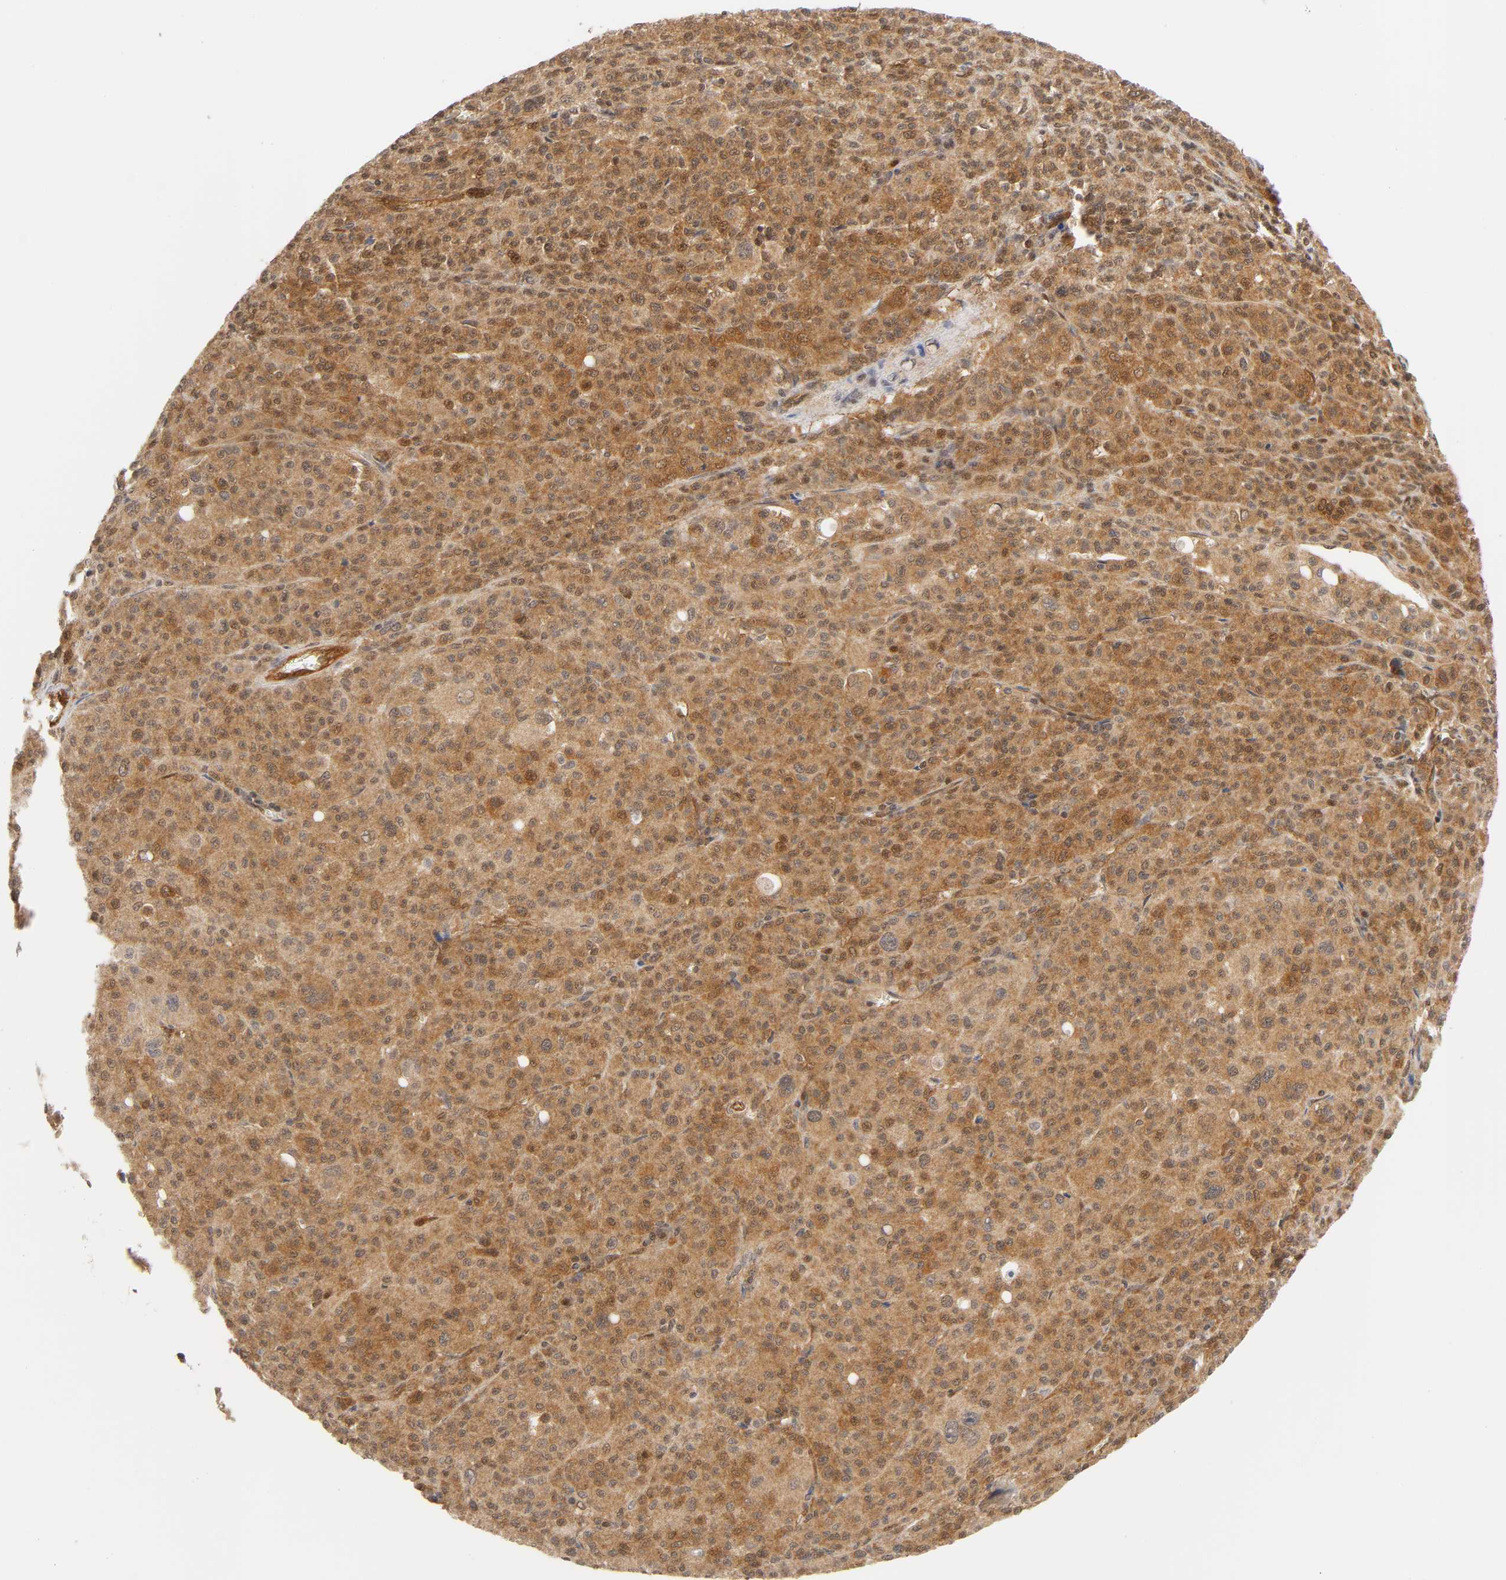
{"staining": {"intensity": "moderate", "quantity": ">75%", "location": "cytoplasmic/membranous,nuclear"}, "tissue": "melanoma", "cell_type": "Tumor cells", "image_type": "cancer", "snomed": [{"axis": "morphology", "description": "Malignant melanoma, Metastatic site"}, {"axis": "topography", "description": "Skin"}], "caption": "Human malignant melanoma (metastatic site) stained with a protein marker reveals moderate staining in tumor cells.", "gene": "CDC37", "patient": {"sex": "female", "age": 74}}